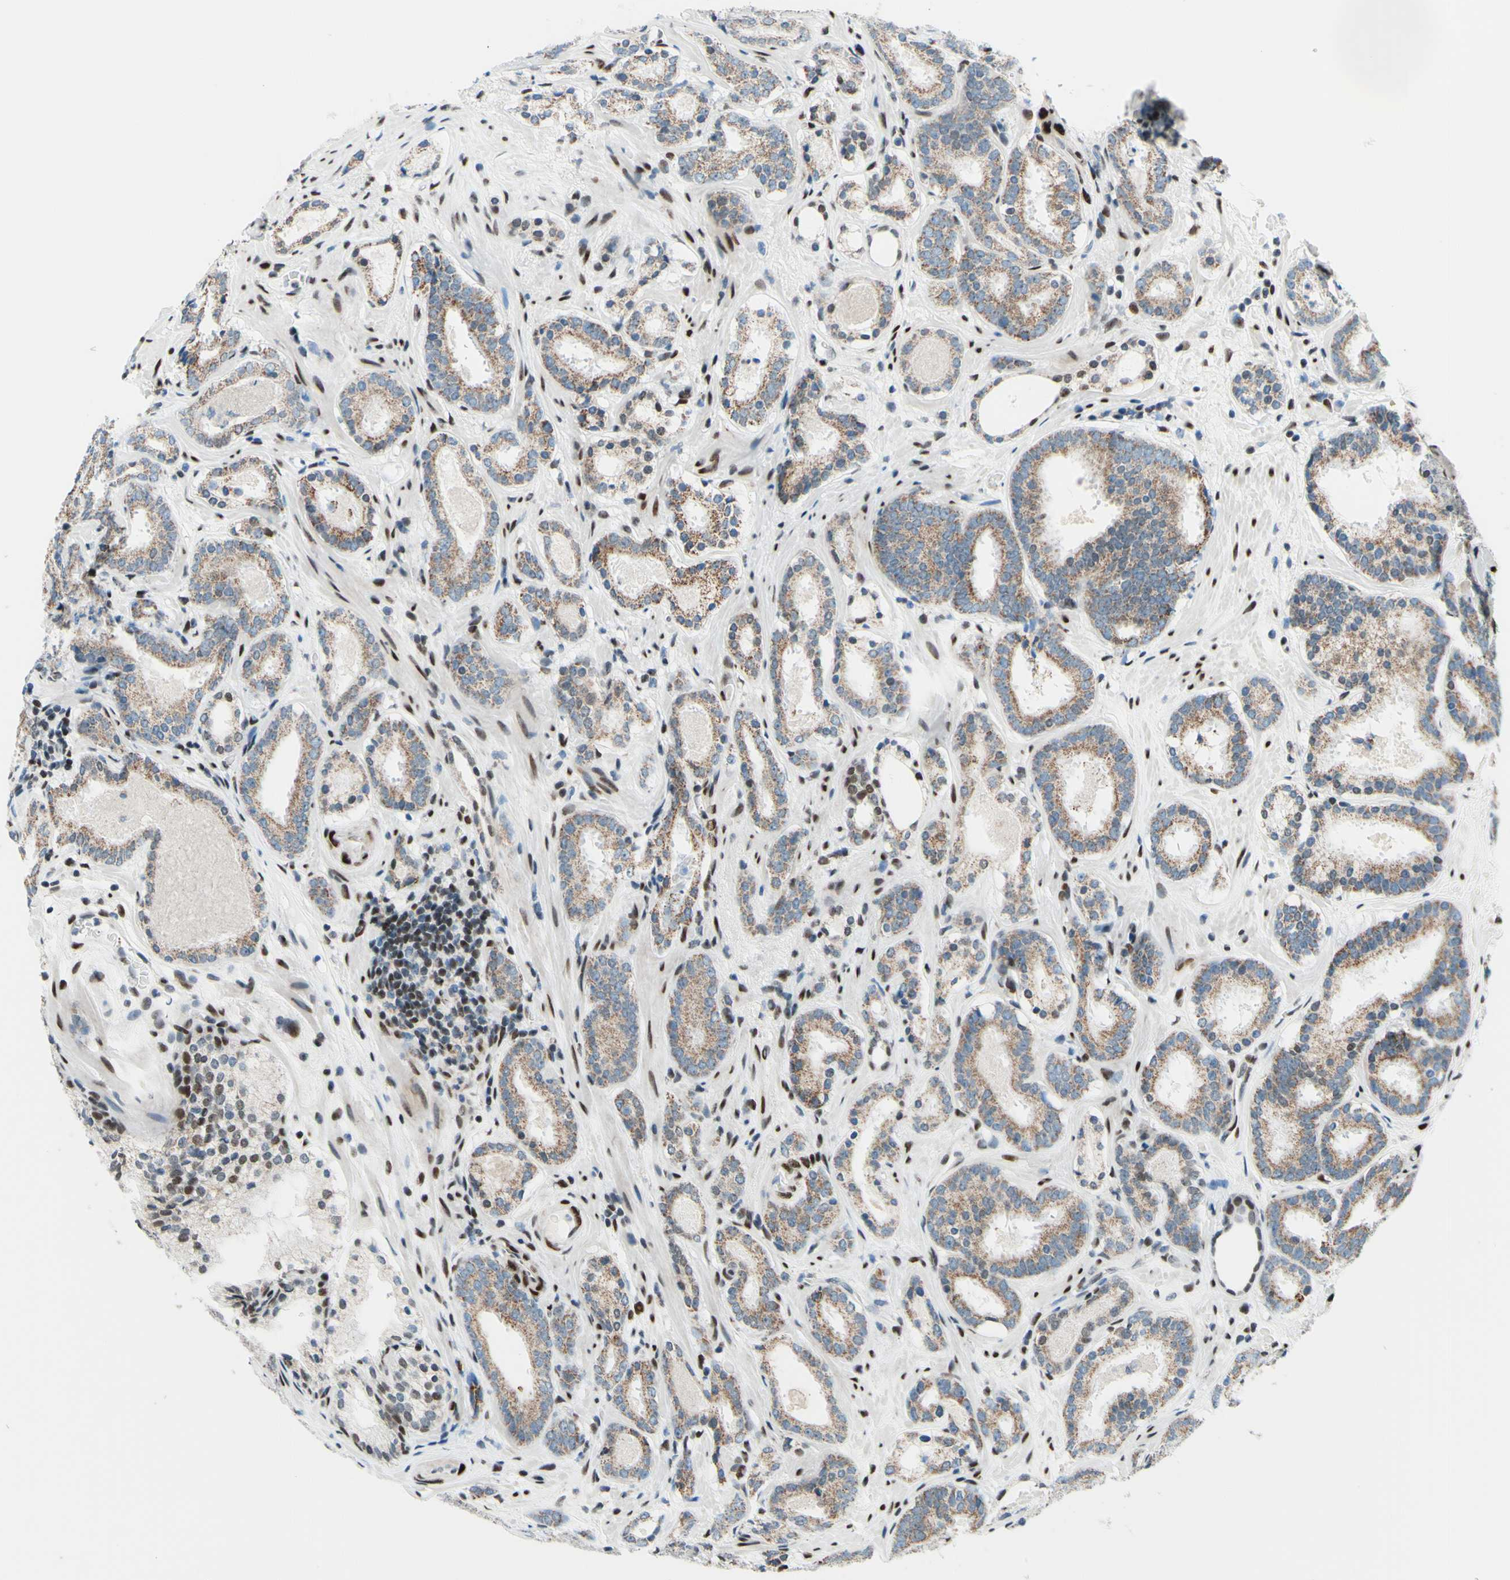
{"staining": {"intensity": "weak", "quantity": ">75%", "location": "cytoplasmic/membranous"}, "tissue": "prostate cancer", "cell_type": "Tumor cells", "image_type": "cancer", "snomed": [{"axis": "morphology", "description": "Adenocarcinoma, Low grade"}, {"axis": "topography", "description": "Prostate"}], "caption": "Immunohistochemistry (IHC) photomicrograph of neoplastic tissue: human prostate cancer stained using immunohistochemistry shows low levels of weak protein expression localized specifically in the cytoplasmic/membranous of tumor cells, appearing as a cytoplasmic/membranous brown color.", "gene": "CBX7", "patient": {"sex": "male", "age": 69}}